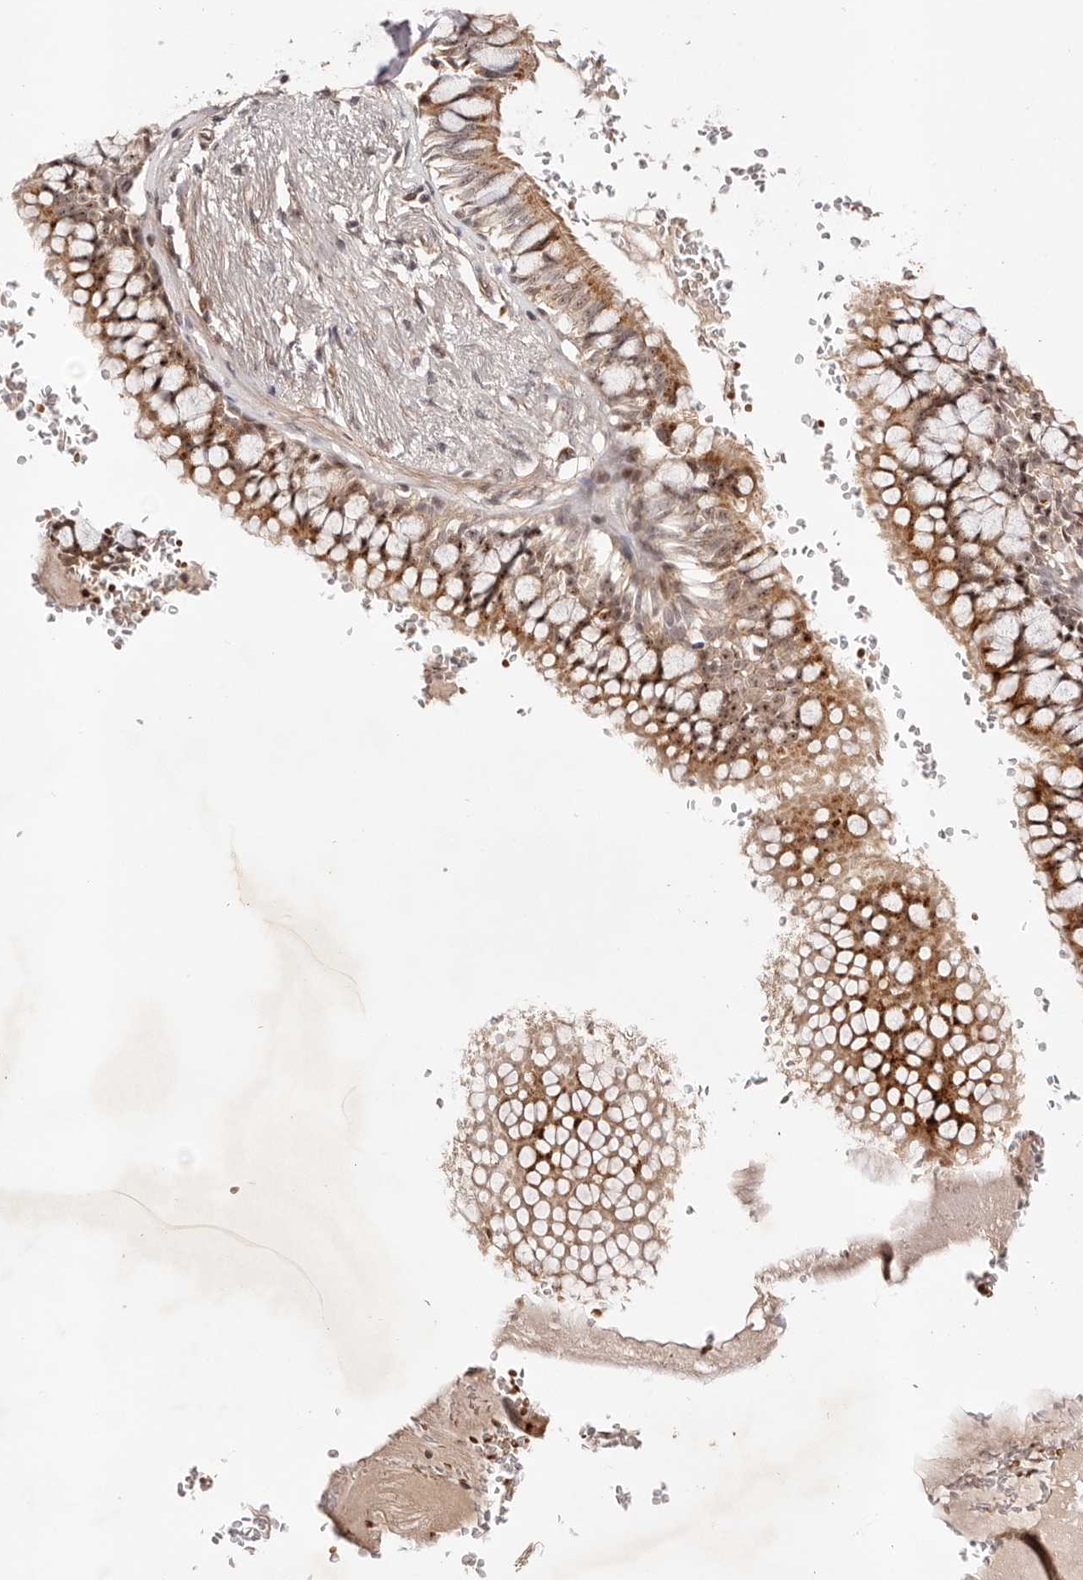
{"staining": {"intensity": "moderate", "quantity": ">75%", "location": "cytoplasmic/membranous,nuclear"}, "tissue": "bronchus", "cell_type": "Respiratory epithelial cells", "image_type": "normal", "snomed": [{"axis": "morphology", "description": "Normal tissue, NOS"}, {"axis": "topography", "description": "Cartilage tissue"}, {"axis": "topography", "description": "Bronchus"}], "caption": "Immunohistochemical staining of unremarkable bronchus displays >75% levels of moderate cytoplasmic/membranous,nuclear protein expression in about >75% of respiratory epithelial cells.", "gene": "WRN", "patient": {"sex": "female", "age": 73}}